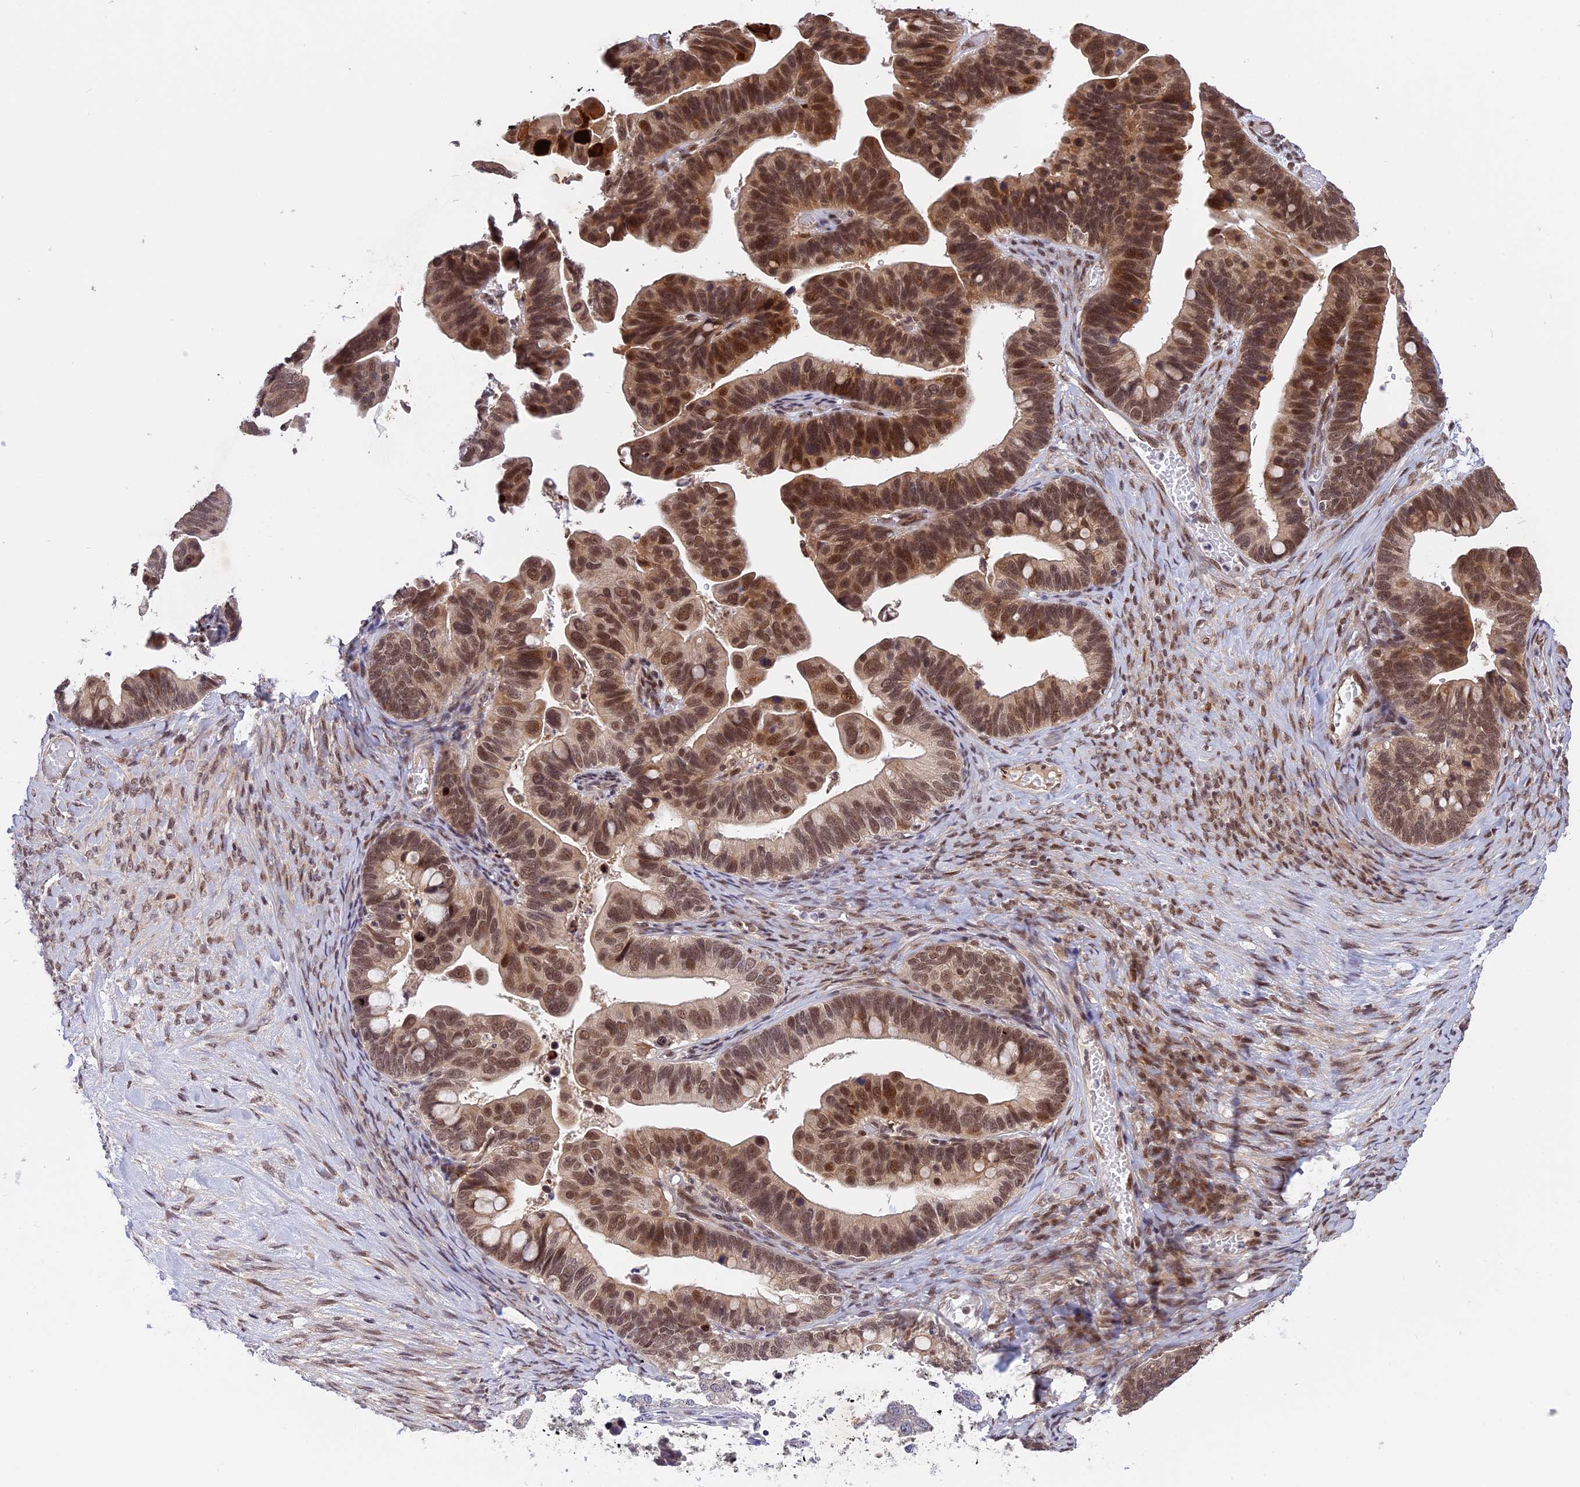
{"staining": {"intensity": "moderate", "quantity": ">75%", "location": "nuclear"}, "tissue": "ovarian cancer", "cell_type": "Tumor cells", "image_type": "cancer", "snomed": [{"axis": "morphology", "description": "Cystadenocarcinoma, serous, NOS"}, {"axis": "topography", "description": "Ovary"}], "caption": "Human ovarian cancer (serous cystadenocarcinoma) stained with a protein marker demonstrates moderate staining in tumor cells.", "gene": "POLR2C", "patient": {"sex": "female", "age": 56}}